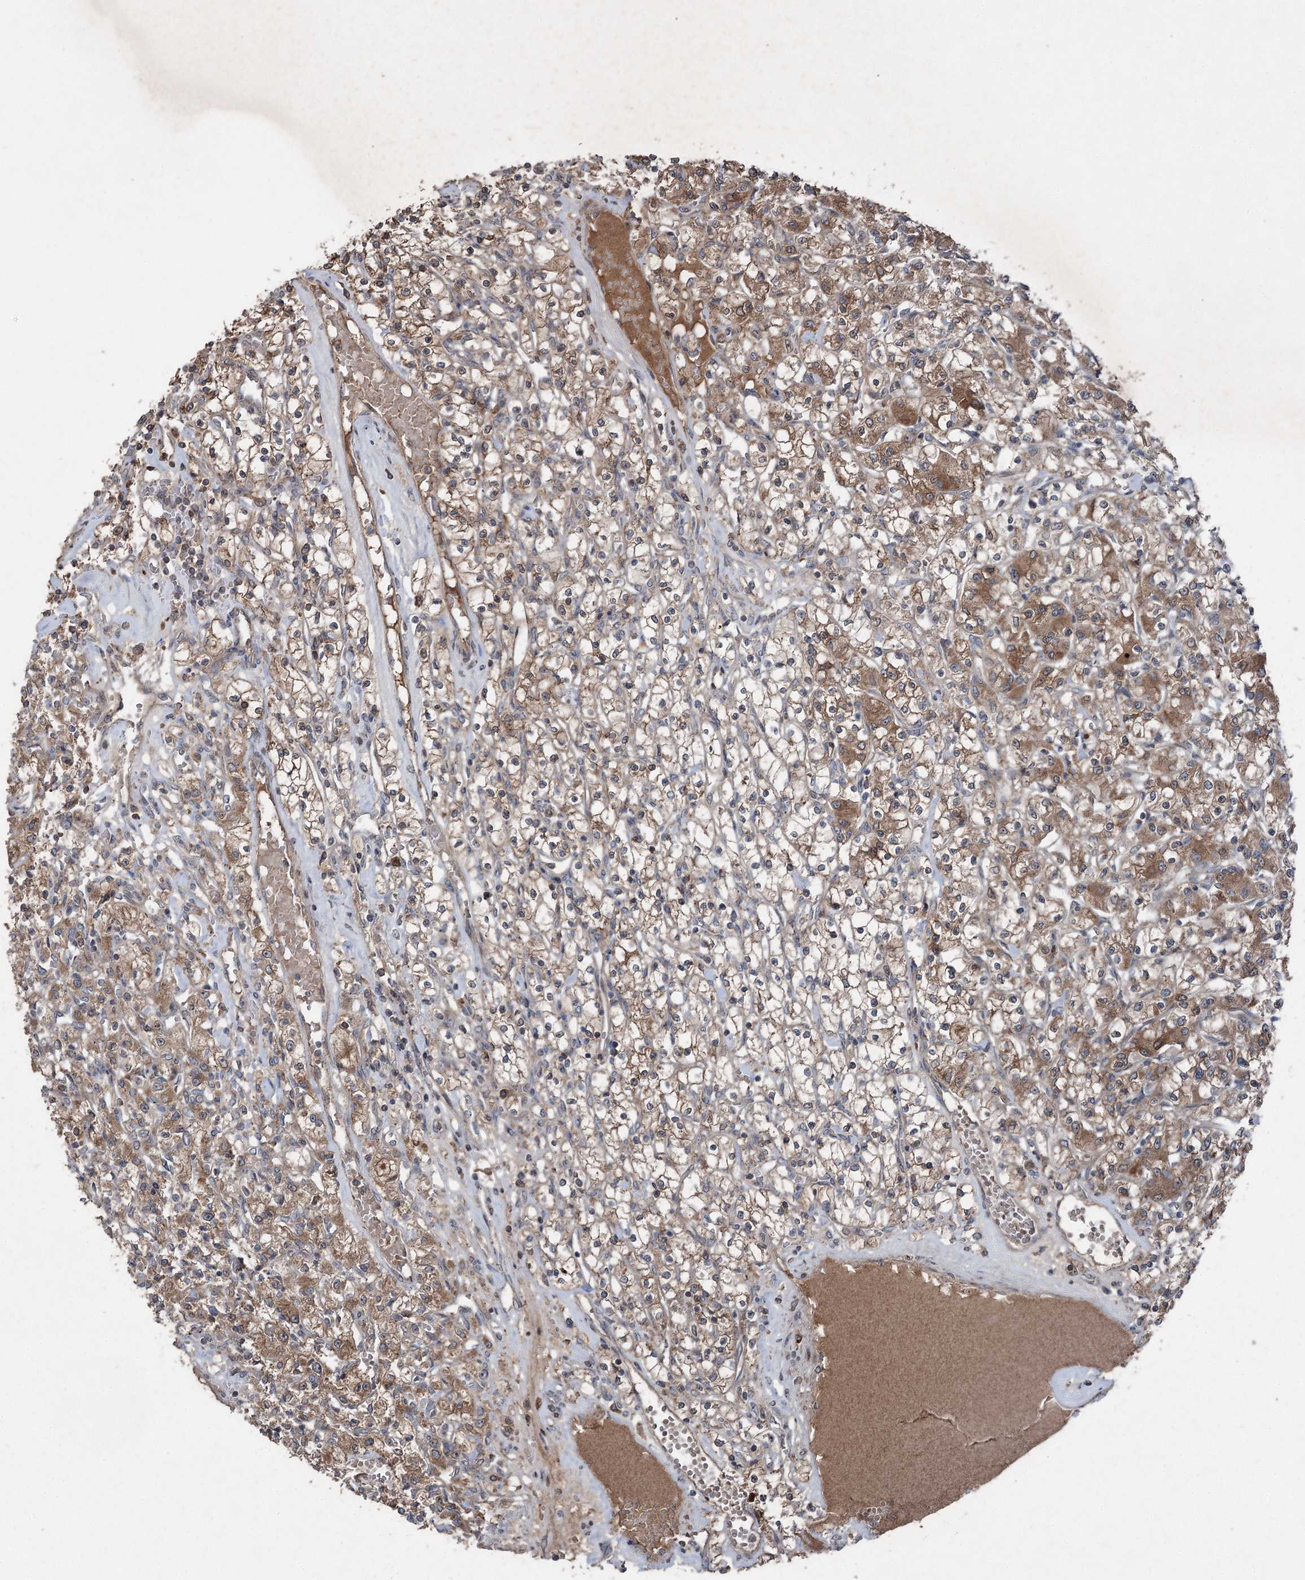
{"staining": {"intensity": "moderate", "quantity": ">75%", "location": "cytoplasmic/membranous"}, "tissue": "renal cancer", "cell_type": "Tumor cells", "image_type": "cancer", "snomed": [{"axis": "morphology", "description": "Adenocarcinoma, NOS"}, {"axis": "topography", "description": "Kidney"}], "caption": "Protein analysis of renal cancer (adenocarcinoma) tissue displays moderate cytoplasmic/membranous expression in about >75% of tumor cells.", "gene": "MAPK8IP2", "patient": {"sex": "female", "age": 59}}